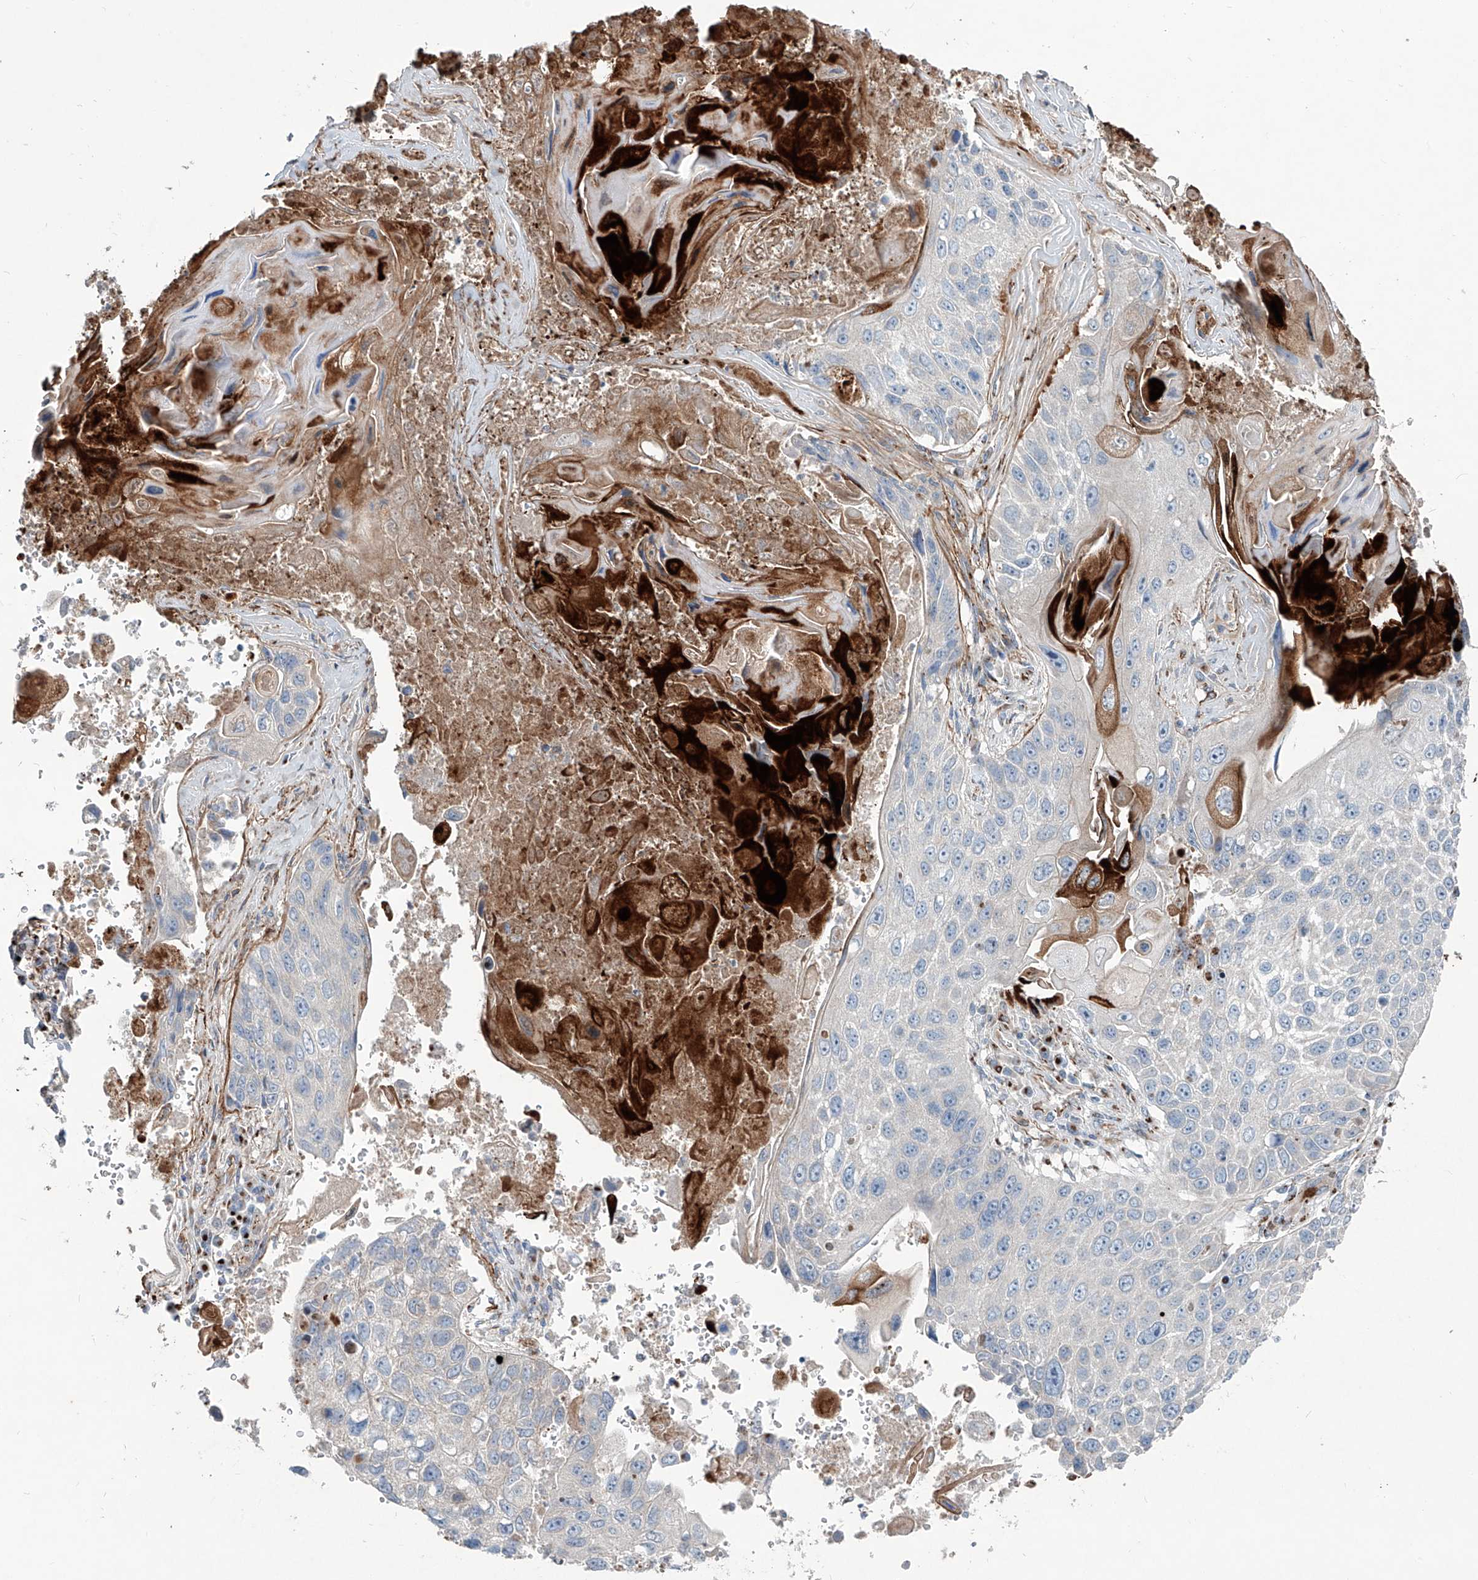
{"staining": {"intensity": "strong", "quantity": "<25%", "location": "cytoplasmic/membranous"}, "tissue": "lung cancer", "cell_type": "Tumor cells", "image_type": "cancer", "snomed": [{"axis": "morphology", "description": "Squamous cell carcinoma, NOS"}, {"axis": "topography", "description": "Lung"}], "caption": "Lung cancer (squamous cell carcinoma) stained for a protein demonstrates strong cytoplasmic/membranous positivity in tumor cells.", "gene": "CDH5", "patient": {"sex": "male", "age": 61}}